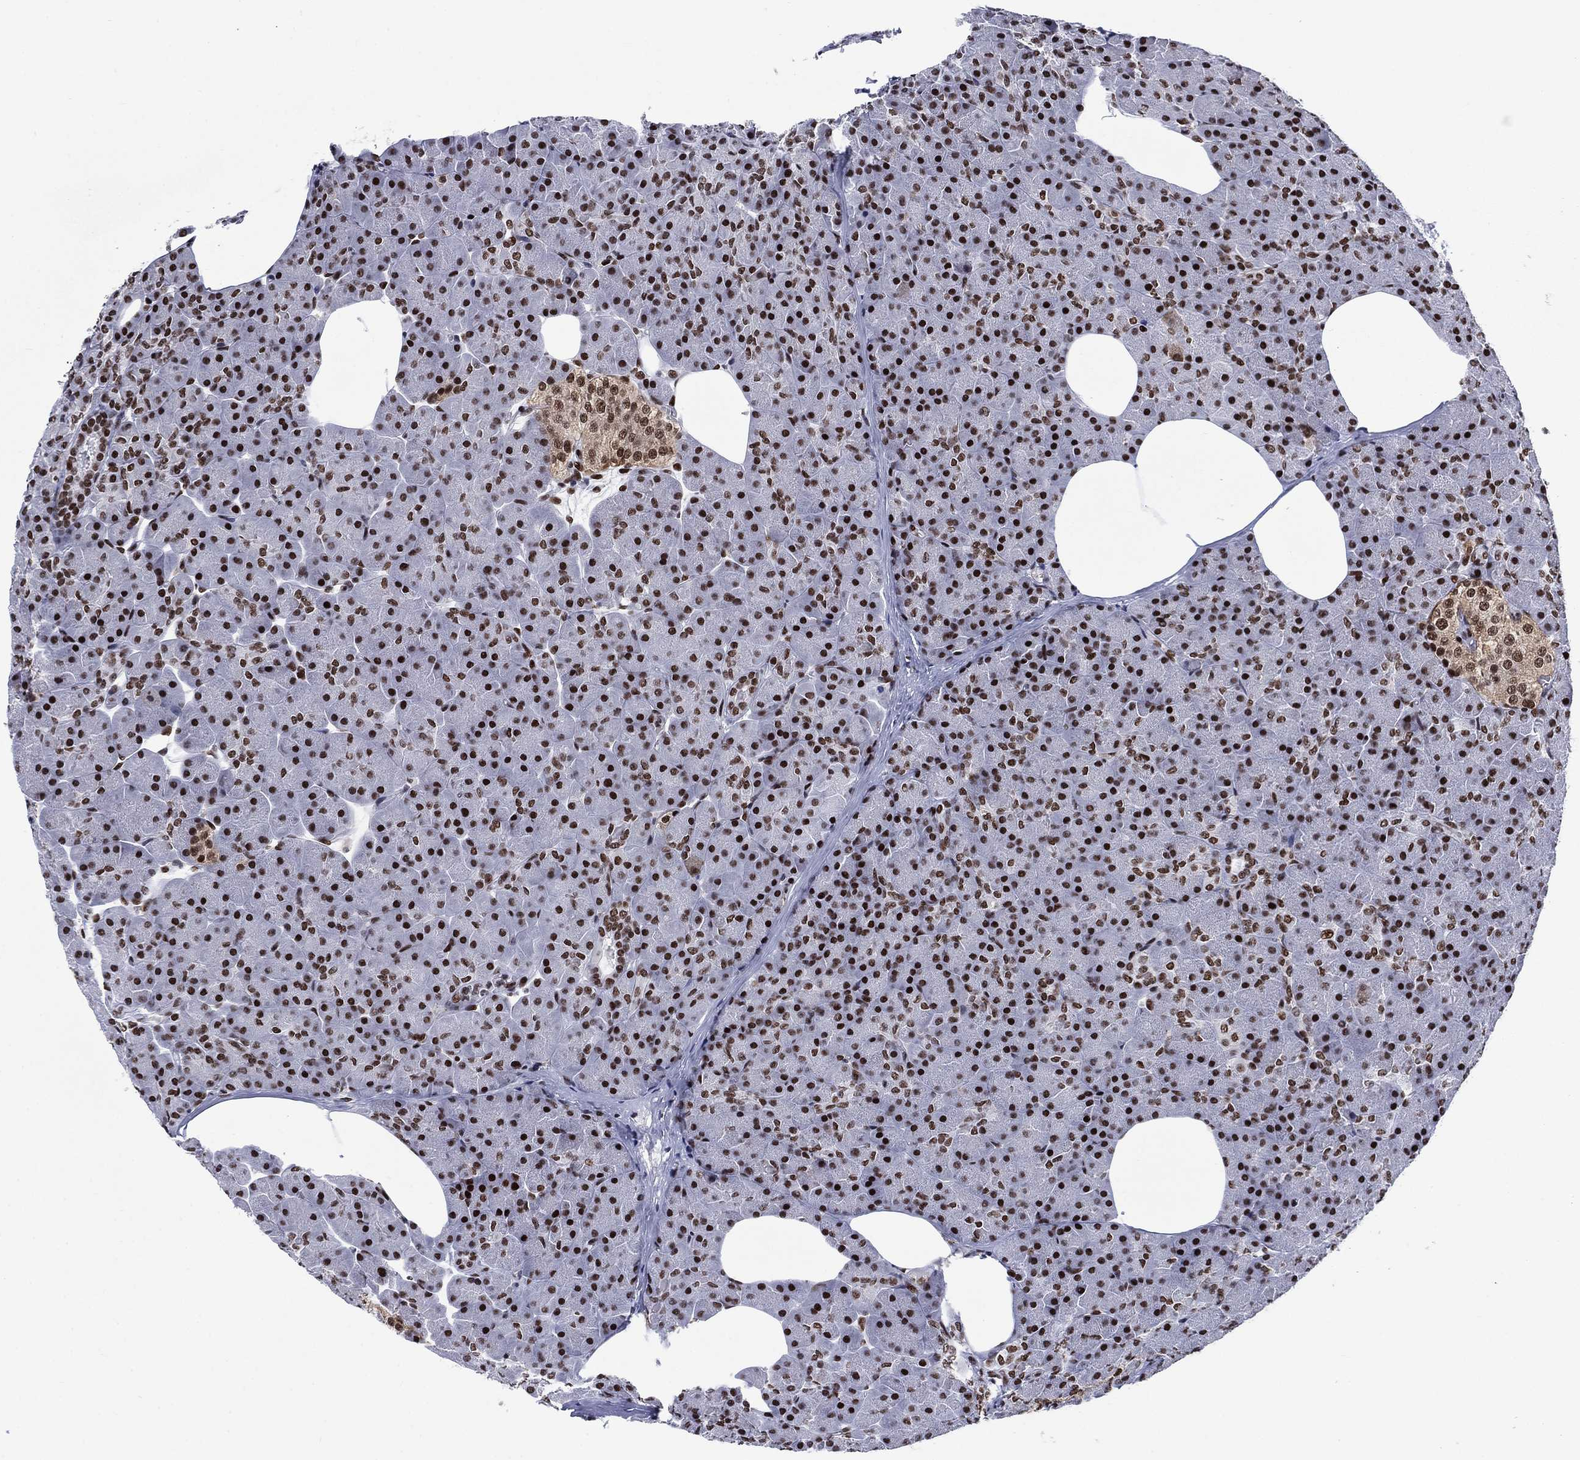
{"staining": {"intensity": "strong", "quantity": "25%-75%", "location": "nuclear"}, "tissue": "pancreas", "cell_type": "Exocrine glandular cells", "image_type": "normal", "snomed": [{"axis": "morphology", "description": "Normal tissue, NOS"}, {"axis": "topography", "description": "Pancreas"}], "caption": "This histopathology image reveals IHC staining of benign human pancreas, with high strong nuclear staining in approximately 25%-75% of exocrine glandular cells.", "gene": "RPRD1B", "patient": {"sex": "female", "age": 45}}